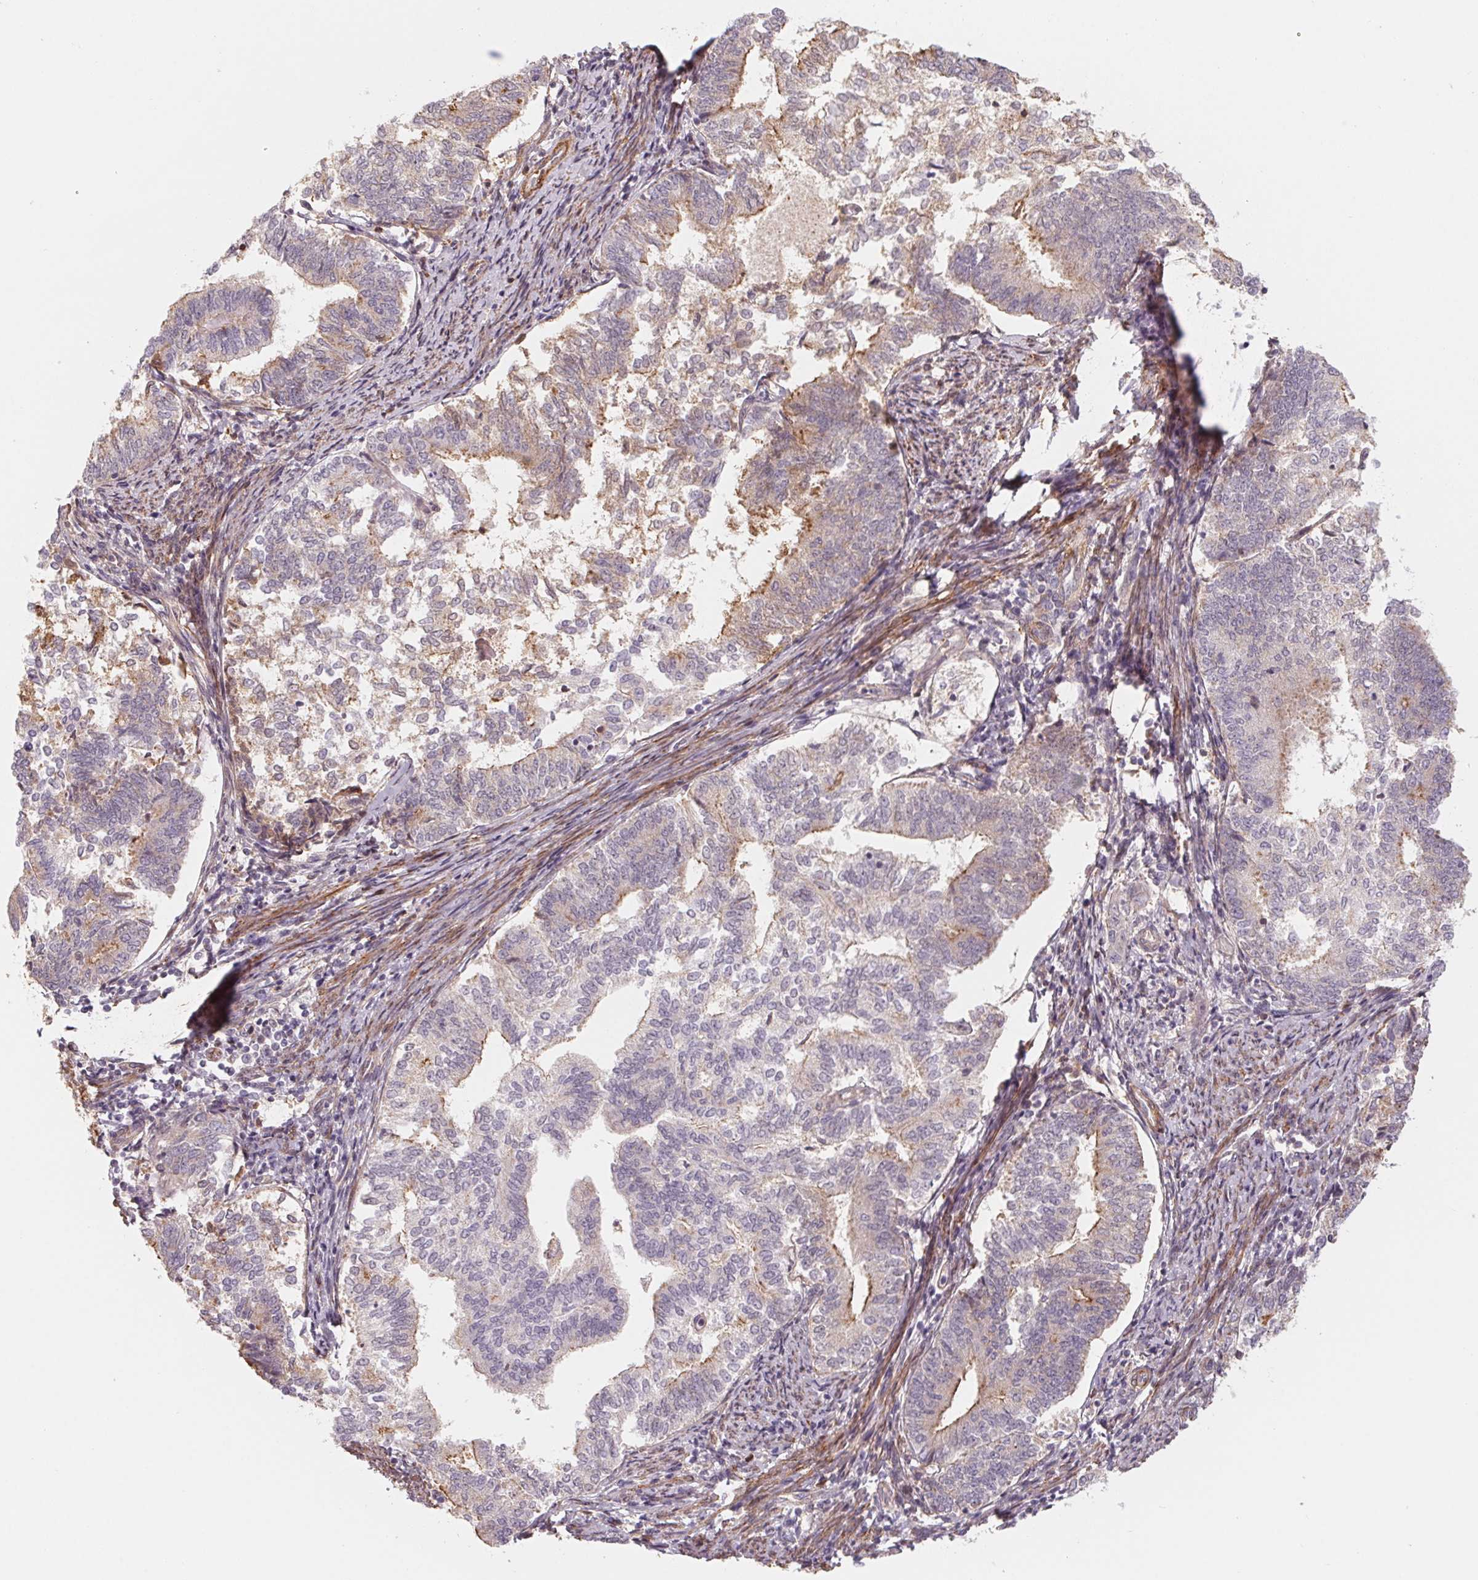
{"staining": {"intensity": "moderate", "quantity": "<25%", "location": "cytoplasmic/membranous"}, "tissue": "endometrial cancer", "cell_type": "Tumor cells", "image_type": "cancer", "snomed": [{"axis": "morphology", "description": "Adenocarcinoma, NOS"}, {"axis": "topography", "description": "Endometrium"}], "caption": "The image shows a brown stain indicating the presence of a protein in the cytoplasmic/membranous of tumor cells in endometrial cancer.", "gene": "CCDC112", "patient": {"sex": "female", "age": 65}}